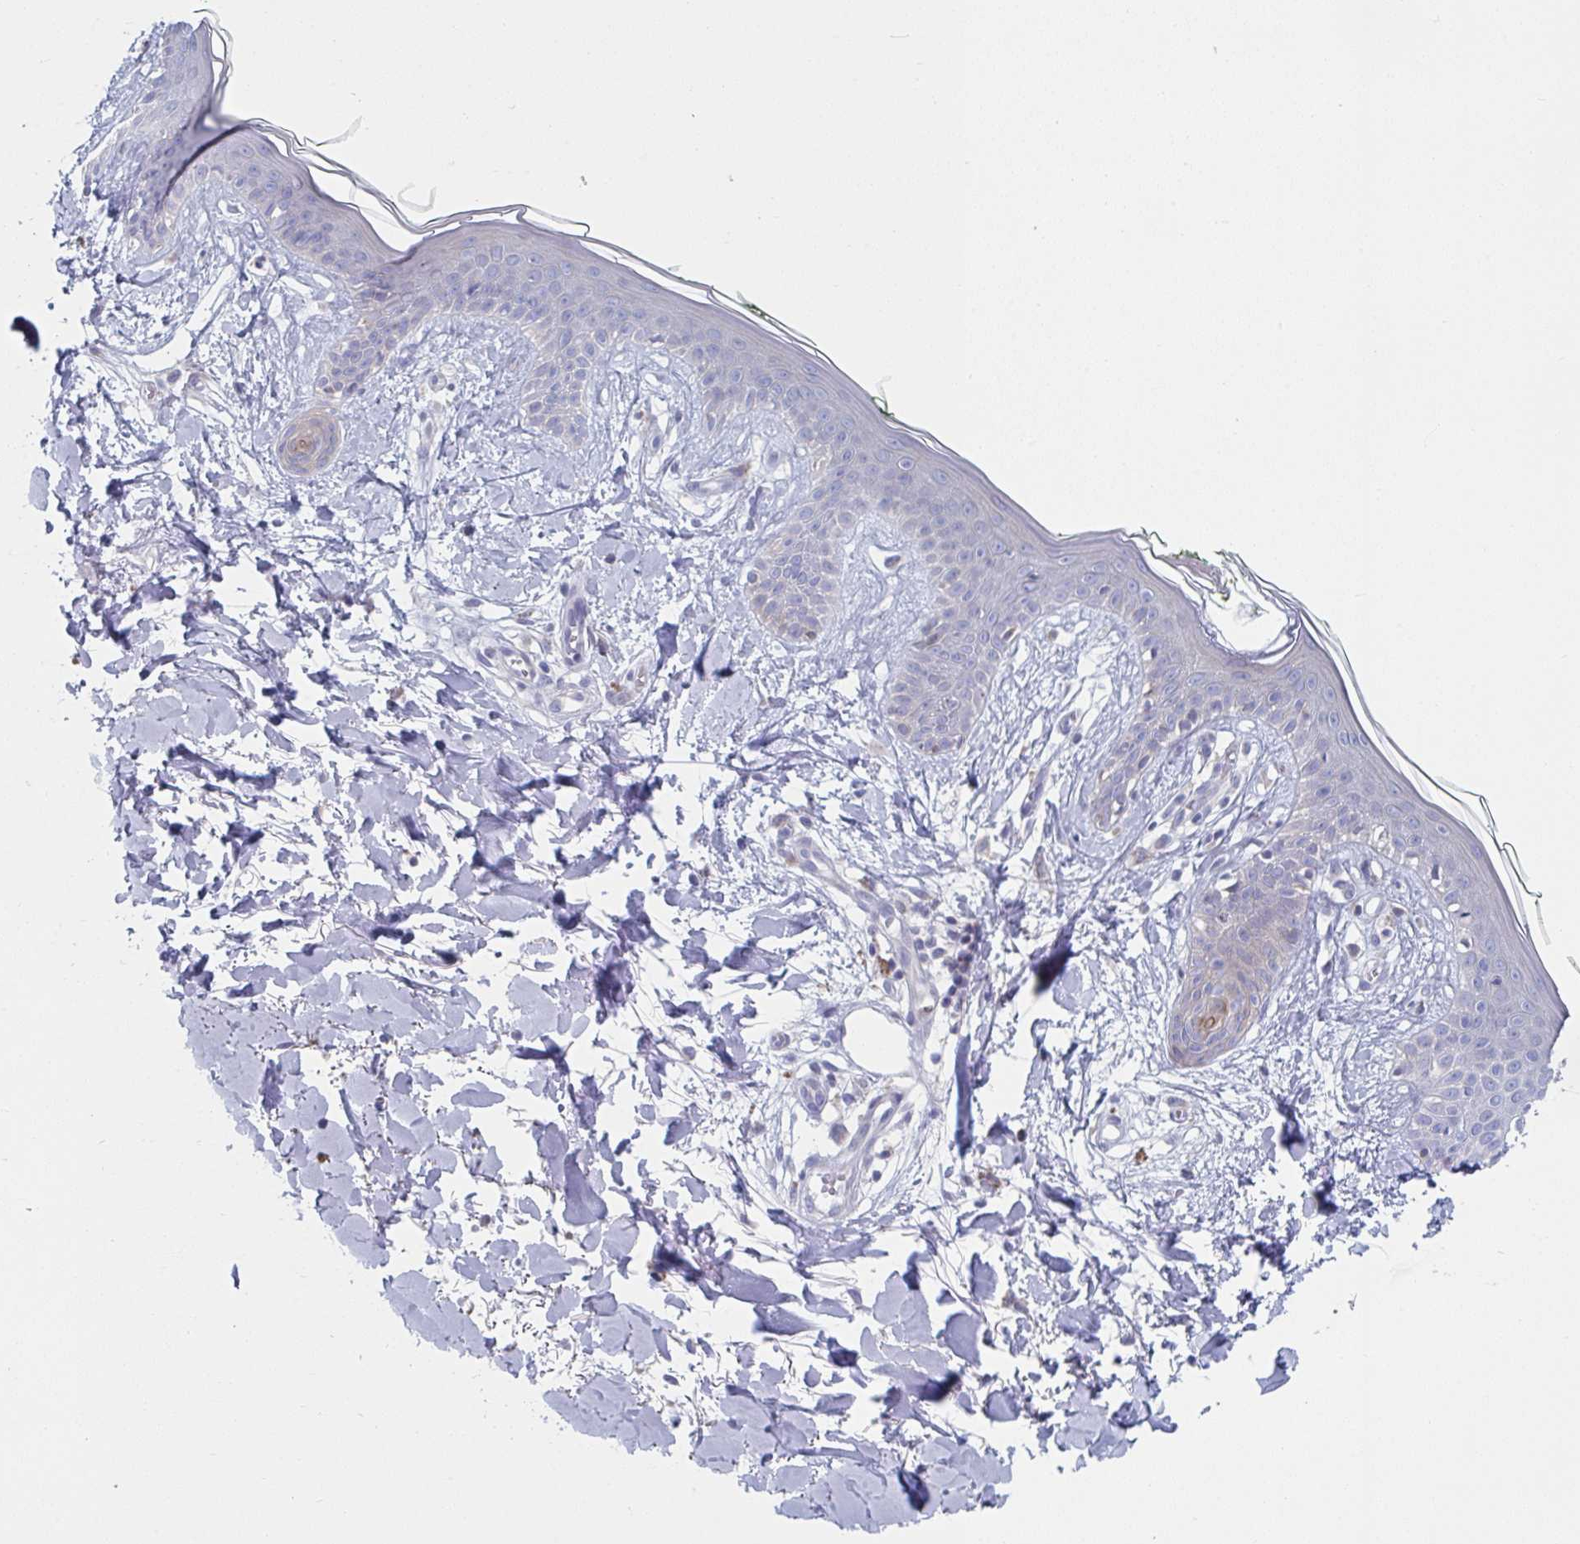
{"staining": {"intensity": "negative", "quantity": "none", "location": "none"}, "tissue": "skin", "cell_type": "Fibroblasts", "image_type": "normal", "snomed": [{"axis": "morphology", "description": "Normal tissue, NOS"}, {"axis": "topography", "description": "Skin"}], "caption": "IHC micrograph of benign human skin stained for a protein (brown), which exhibits no staining in fibroblasts. The staining was performed using DAB to visualize the protein expression in brown, while the nuclei were stained in blue with hematoxylin (Magnification: 20x).", "gene": "NIPSNAP1", "patient": {"sex": "female", "age": 34}}